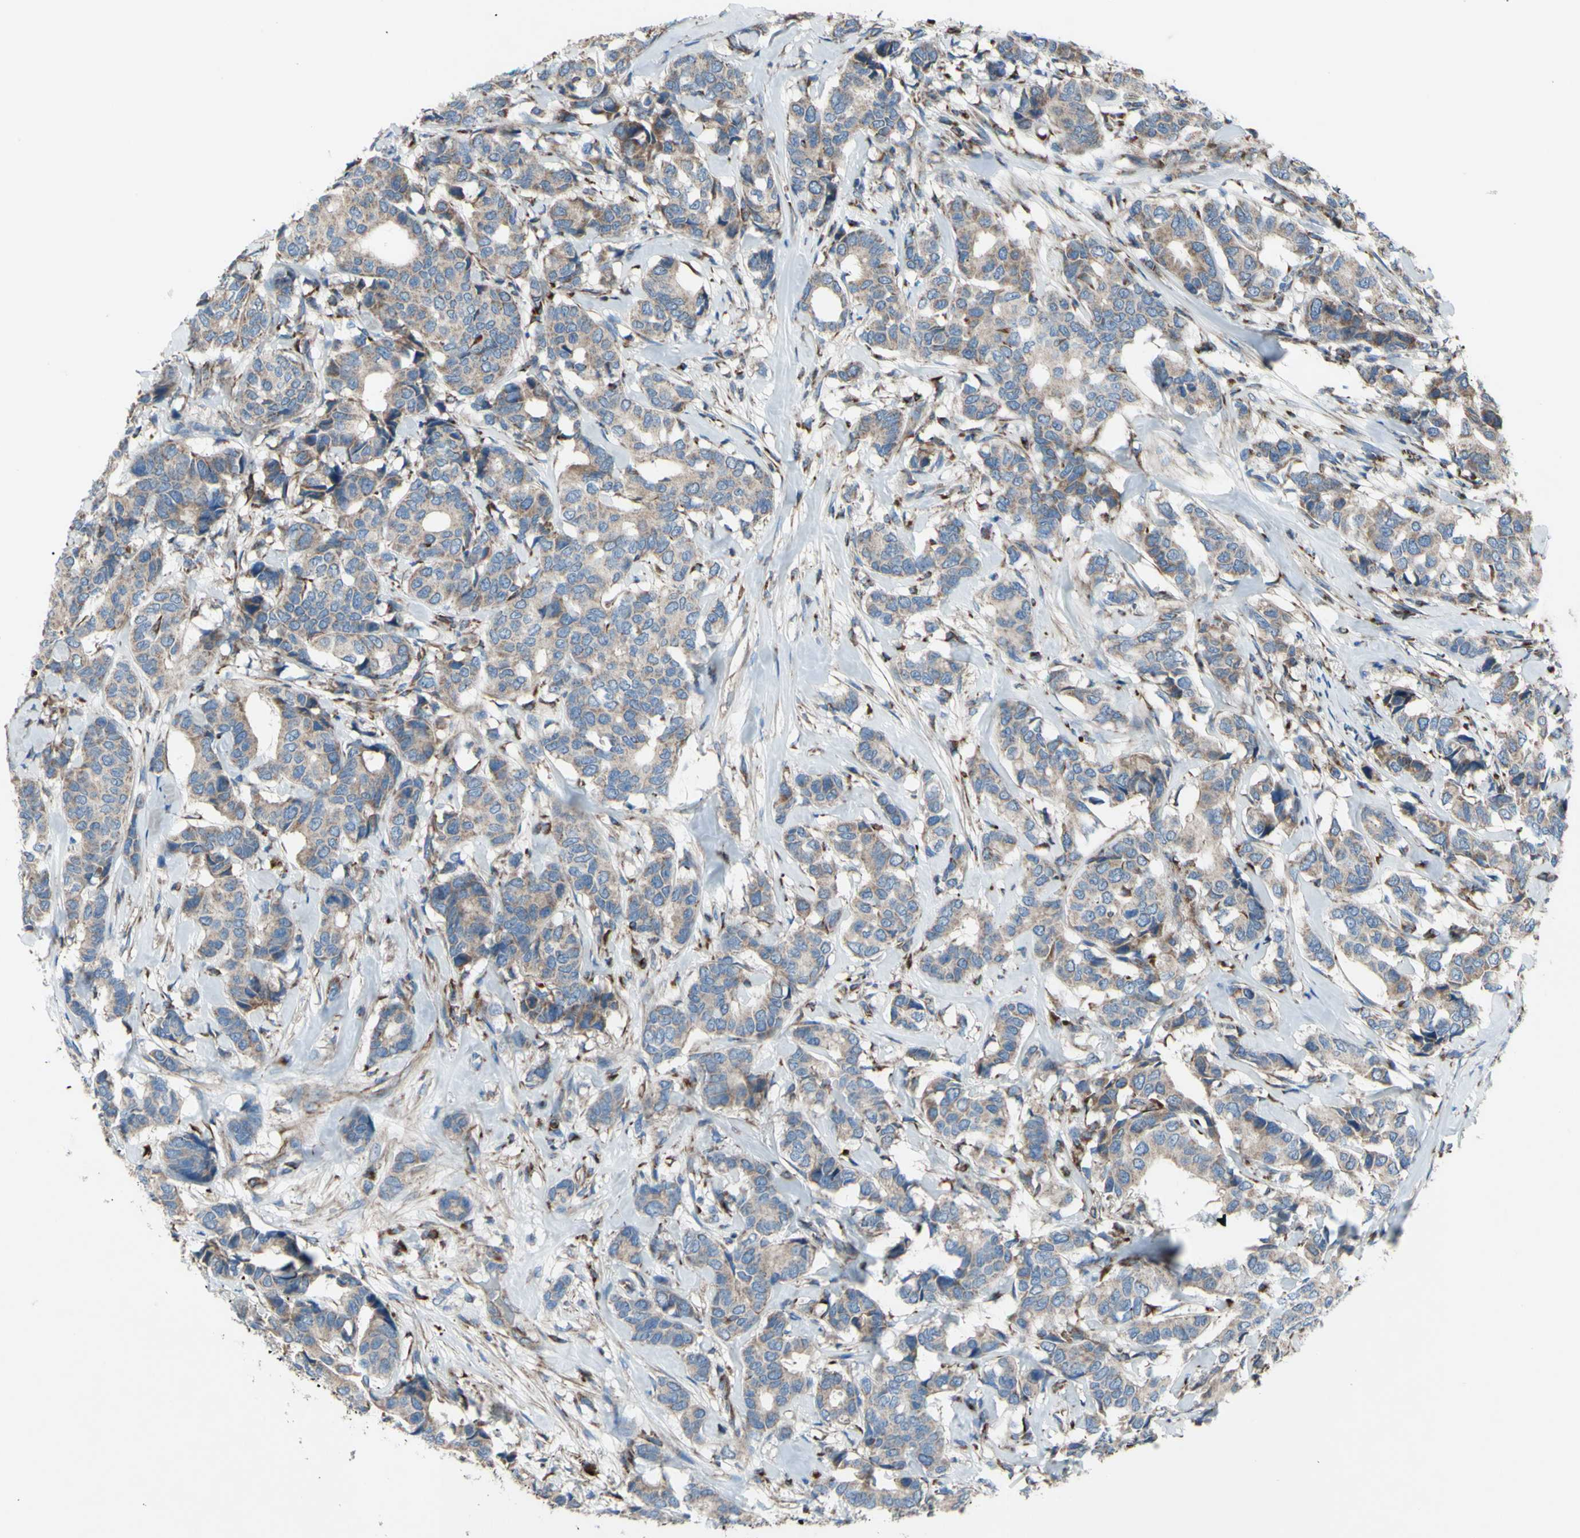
{"staining": {"intensity": "weak", "quantity": "25%-75%", "location": "cytoplasmic/membranous"}, "tissue": "breast cancer", "cell_type": "Tumor cells", "image_type": "cancer", "snomed": [{"axis": "morphology", "description": "Duct carcinoma"}, {"axis": "topography", "description": "Breast"}], "caption": "IHC of breast infiltrating ductal carcinoma displays low levels of weak cytoplasmic/membranous staining in approximately 25%-75% of tumor cells.", "gene": "EMC7", "patient": {"sex": "female", "age": 87}}